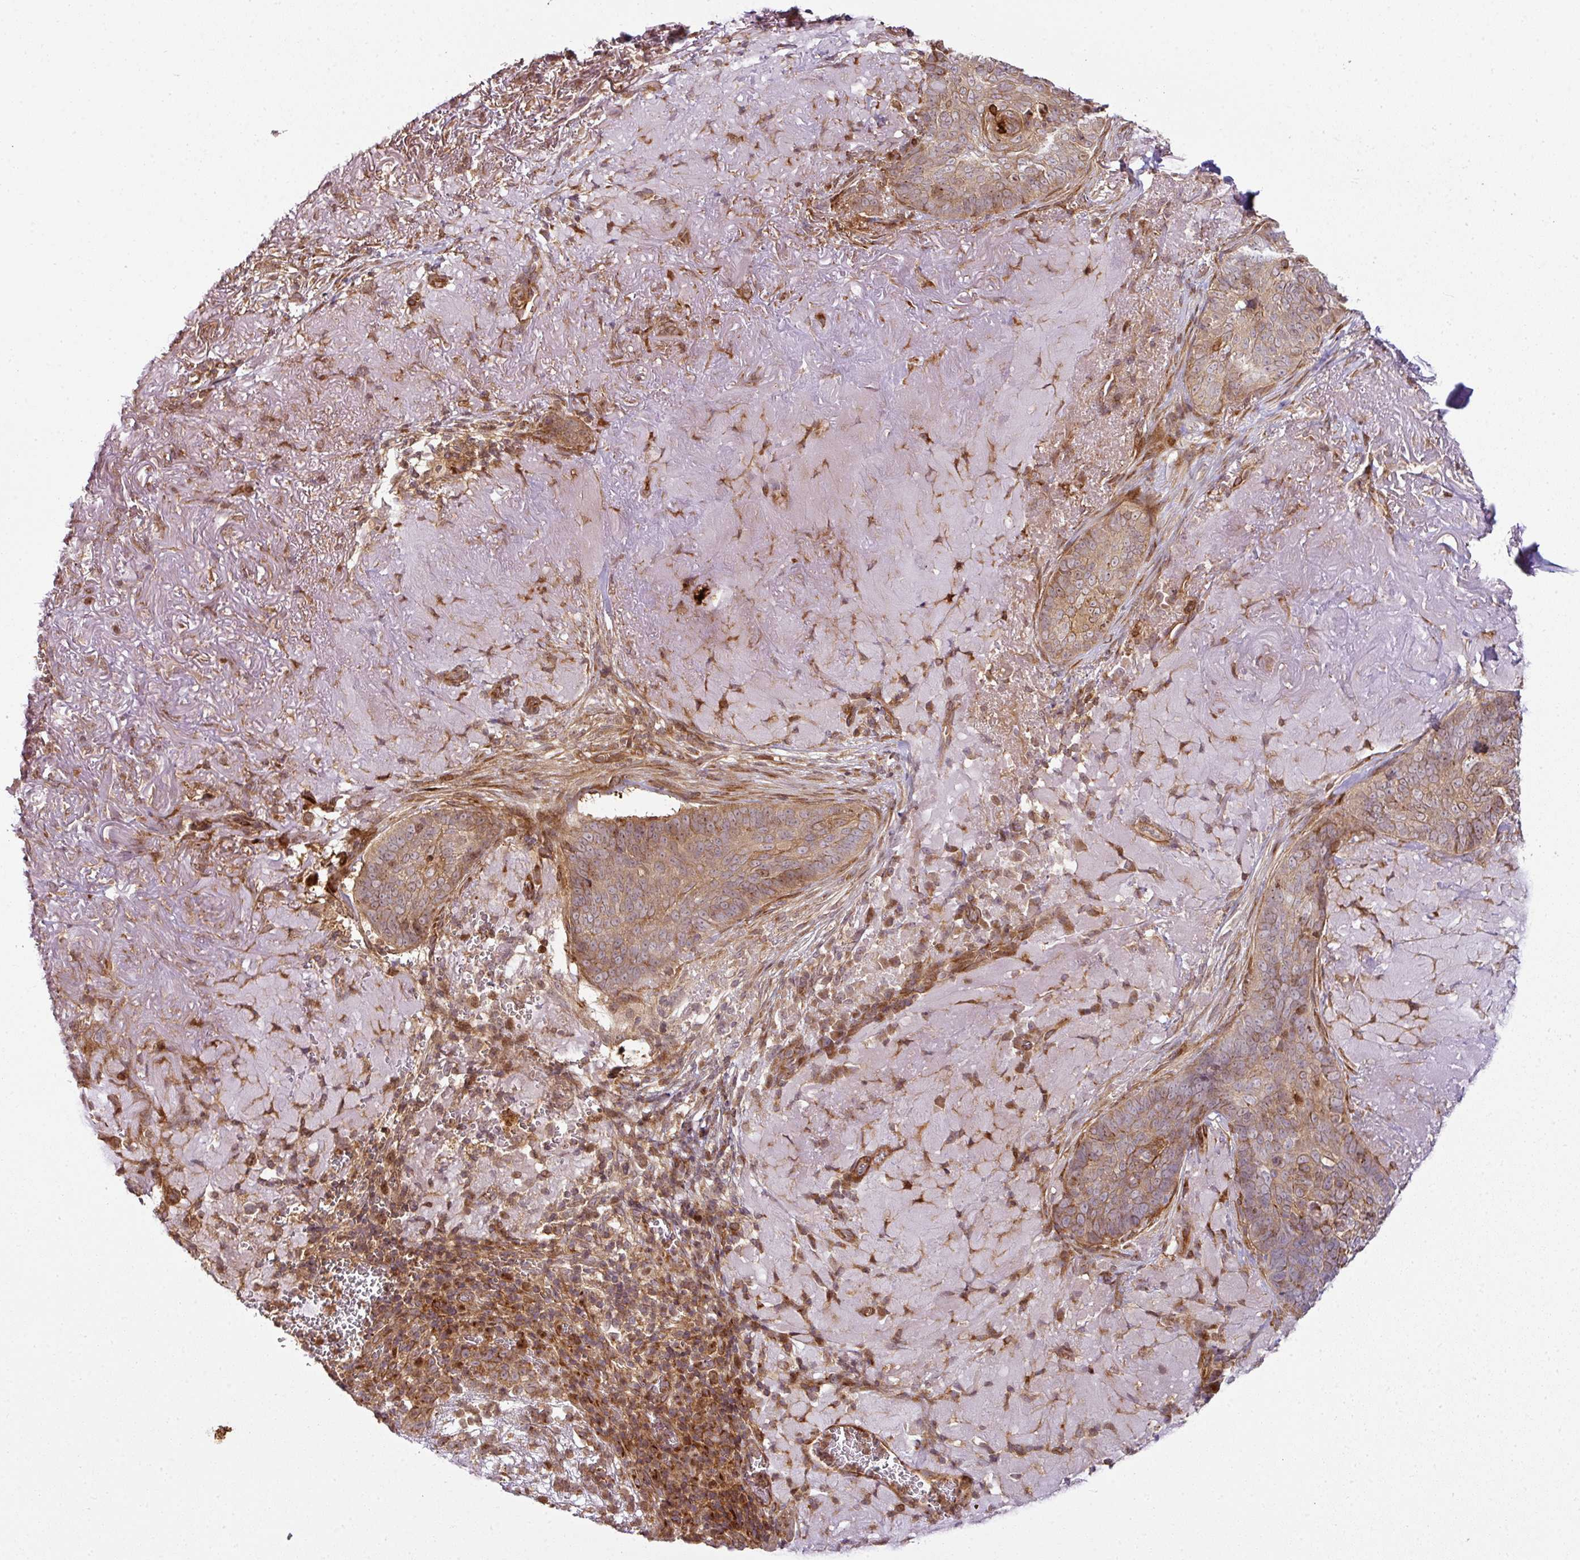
{"staining": {"intensity": "moderate", "quantity": ">75%", "location": "cytoplasmic/membranous,nuclear"}, "tissue": "skin cancer", "cell_type": "Tumor cells", "image_type": "cancer", "snomed": [{"axis": "morphology", "description": "Basal cell carcinoma"}, {"axis": "topography", "description": "Skin"}, {"axis": "topography", "description": "Skin of face"}], "caption": "Protein analysis of basal cell carcinoma (skin) tissue displays moderate cytoplasmic/membranous and nuclear positivity in about >75% of tumor cells. Immunohistochemistry (ihc) stains the protein in brown and the nuclei are stained blue.", "gene": "ATAT1", "patient": {"sex": "female", "age": 95}}